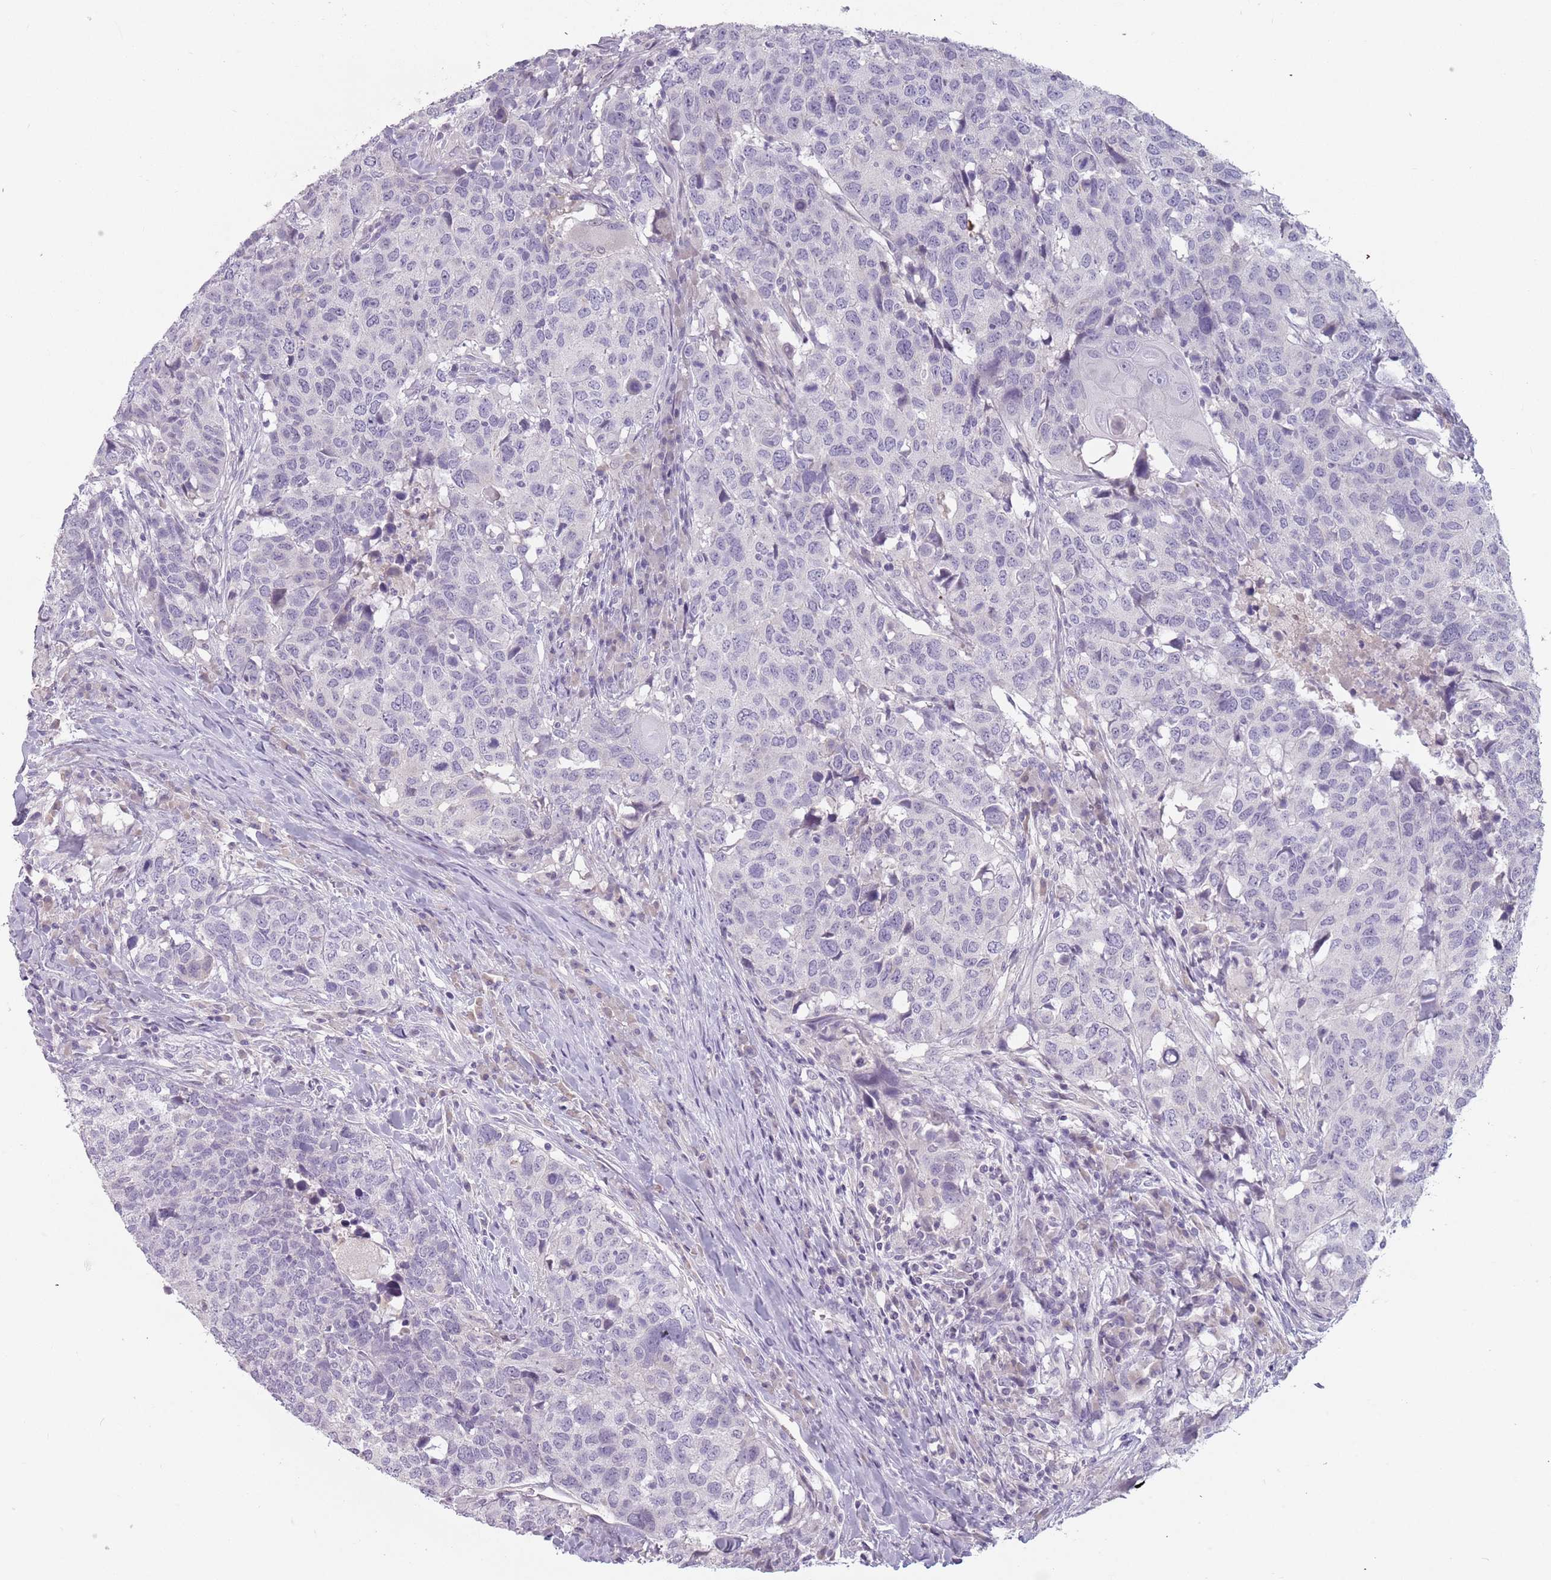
{"staining": {"intensity": "negative", "quantity": "none", "location": "none"}, "tissue": "head and neck cancer", "cell_type": "Tumor cells", "image_type": "cancer", "snomed": [{"axis": "morphology", "description": "Normal tissue, NOS"}, {"axis": "morphology", "description": "Squamous cell carcinoma, NOS"}, {"axis": "topography", "description": "Skeletal muscle"}, {"axis": "topography", "description": "Vascular tissue"}, {"axis": "topography", "description": "Peripheral nerve tissue"}, {"axis": "topography", "description": "Head-Neck"}], "caption": "Immunohistochemistry (IHC) micrograph of squamous cell carcinoma (head and neck) stained for a protein (brown), which exhibits no expression in tumor cells.", "gene": "CEP19", "patient": {"sex": "male", "age": 66}}